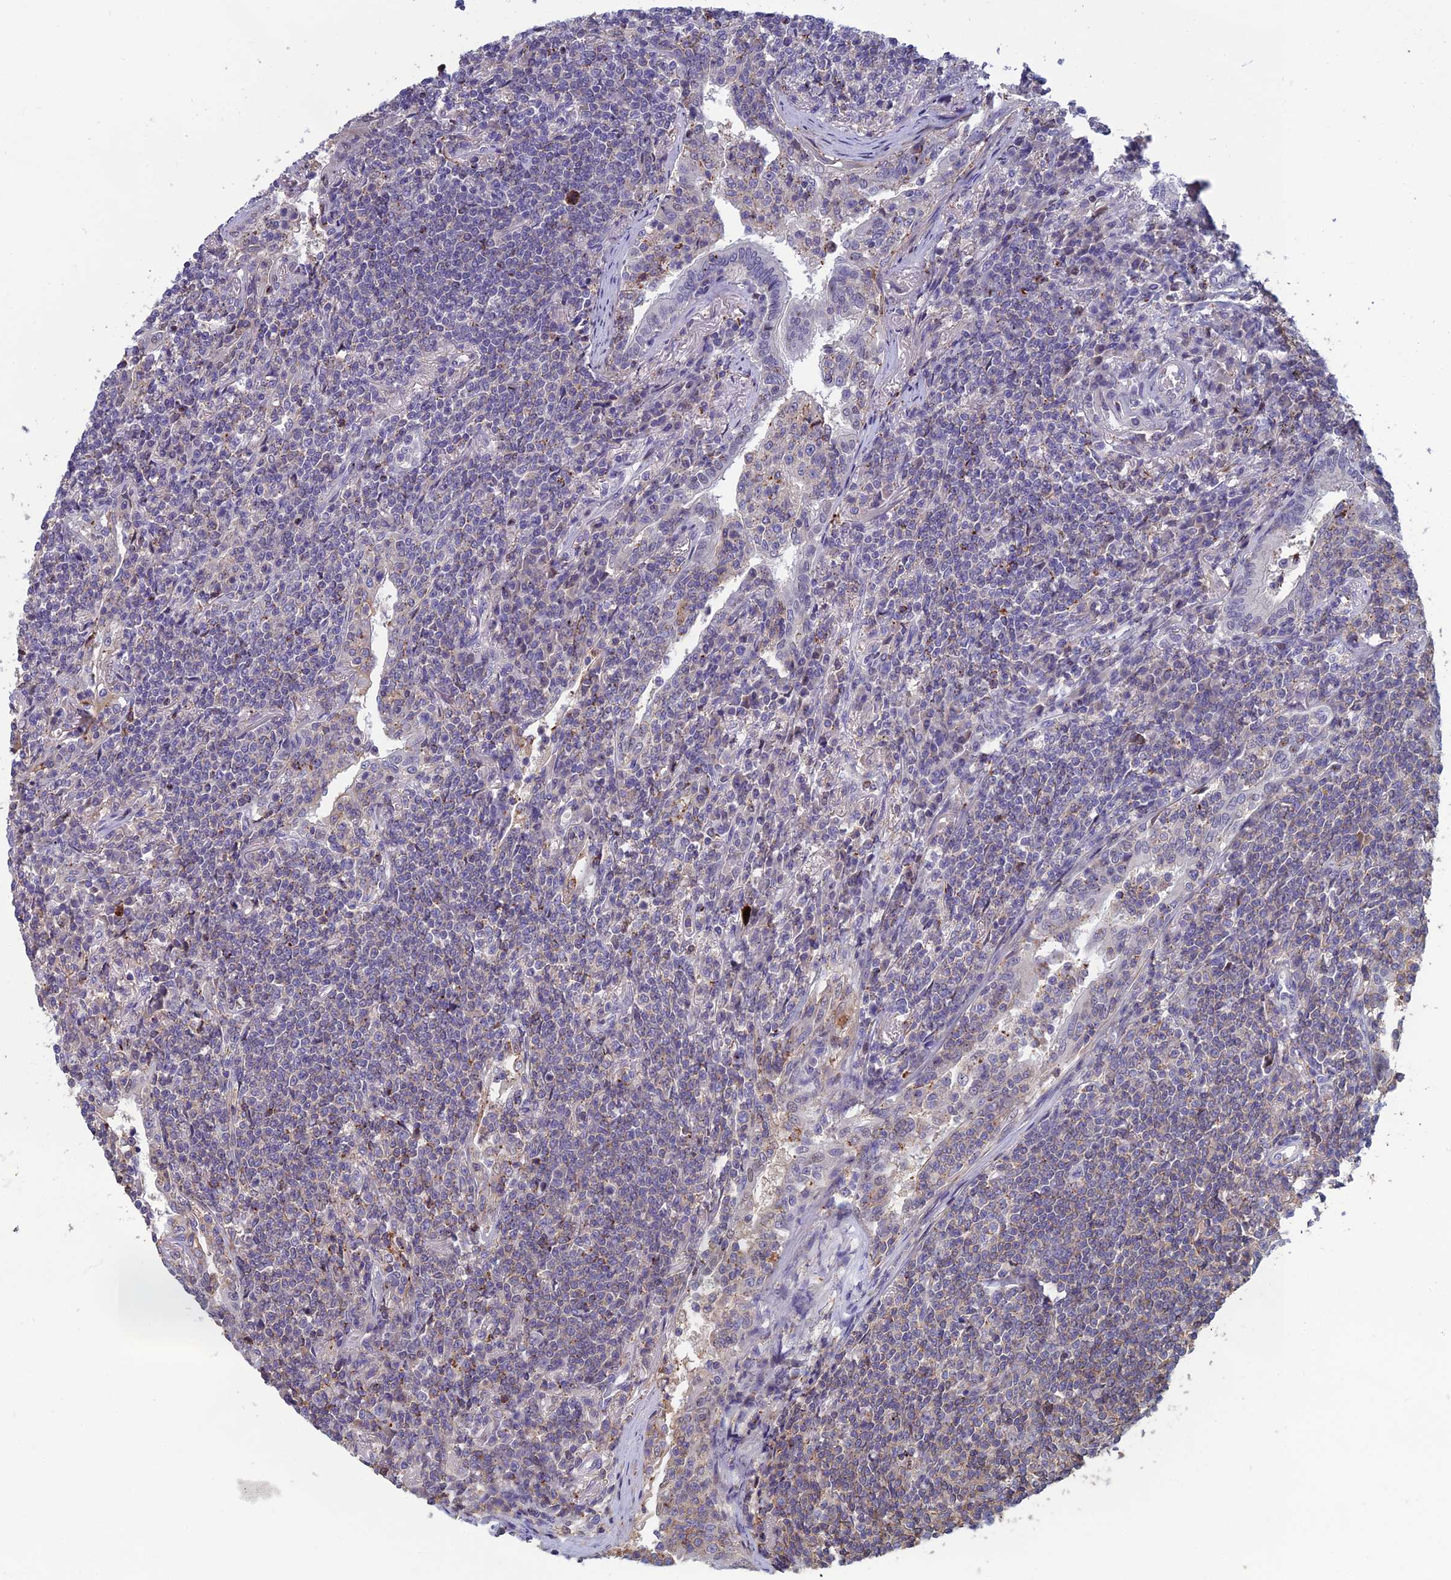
{"staining": {"intensity": "negative", "quantity": "none", "location": "none"}, "tissue": "lymphoma", "cell_type": "Tumor cells", "image_type": "cancer", "snomed": [{"axis": "morphology", "description": "Malignant lymphoma, non-Hodgkin's type, Low grade"}, {"axis": "topography", "description": "Lung"}], "caption": "Image shows no protein positivity in tumor cells of lymphoma tissue.", "gene": "C15orf62", "patient": {"sex": "female", "age": 71}}